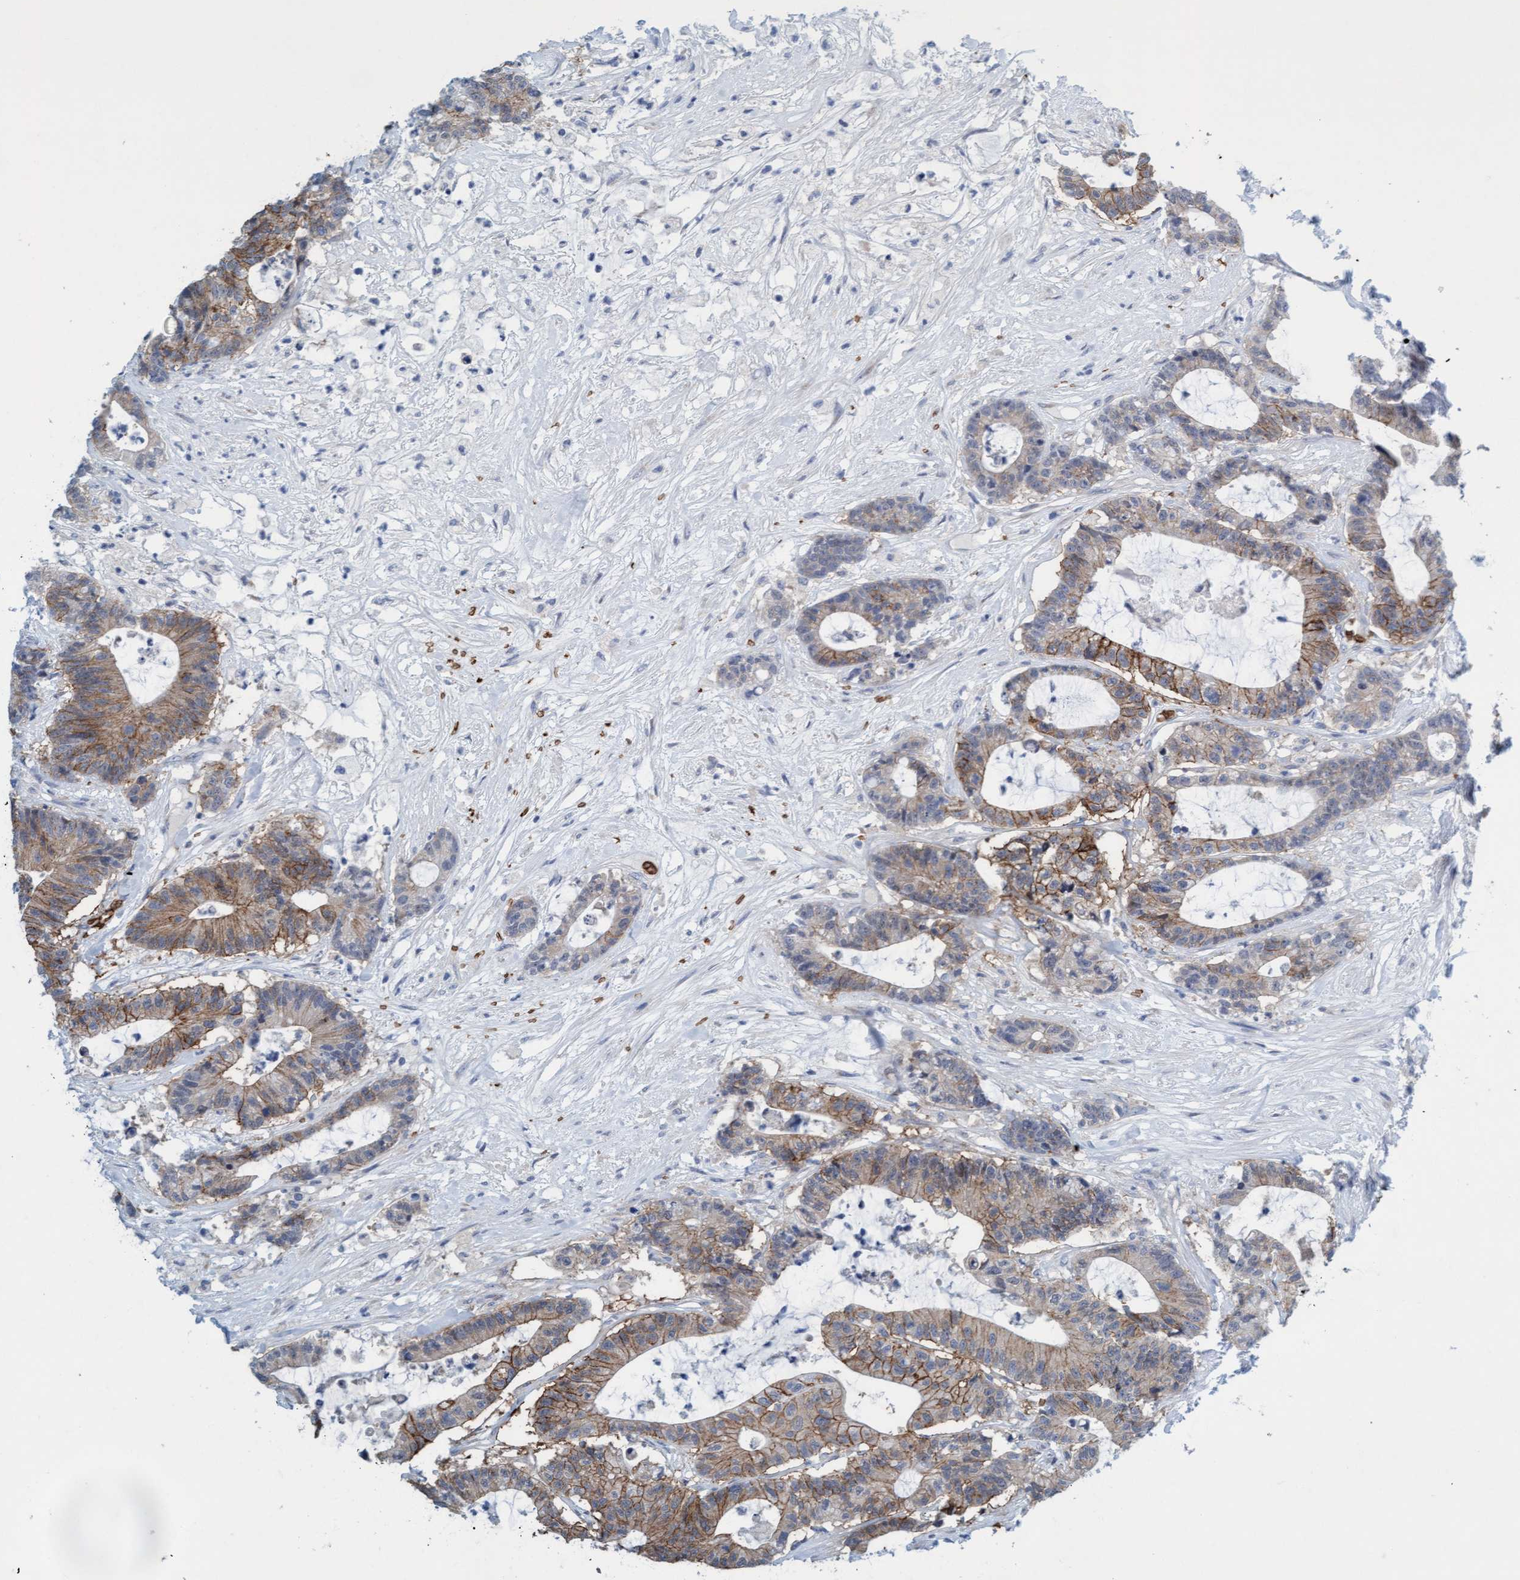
{"staining": {"intensity": "moderate", "quantity": "<25%", "location": "cytoplasmic/membranous"}, "tissue": "colorectal cancer", "cell_type": "Tumor cells", "image_type": "cancer", "snomed": [{"axis": "morphology", "description": "Adenocarcinoma, NOS"}, {"axis": "topography", "description": "Colon"}], "caption": "Human colorectal adenocarcinoma stained with a brown dye demonstrates moderate cytoplasmic/membranous positive positivity in about <25% of tumor cells.", "gene": "SPEM2", "patient": {"sex": "female", "age": 84}}